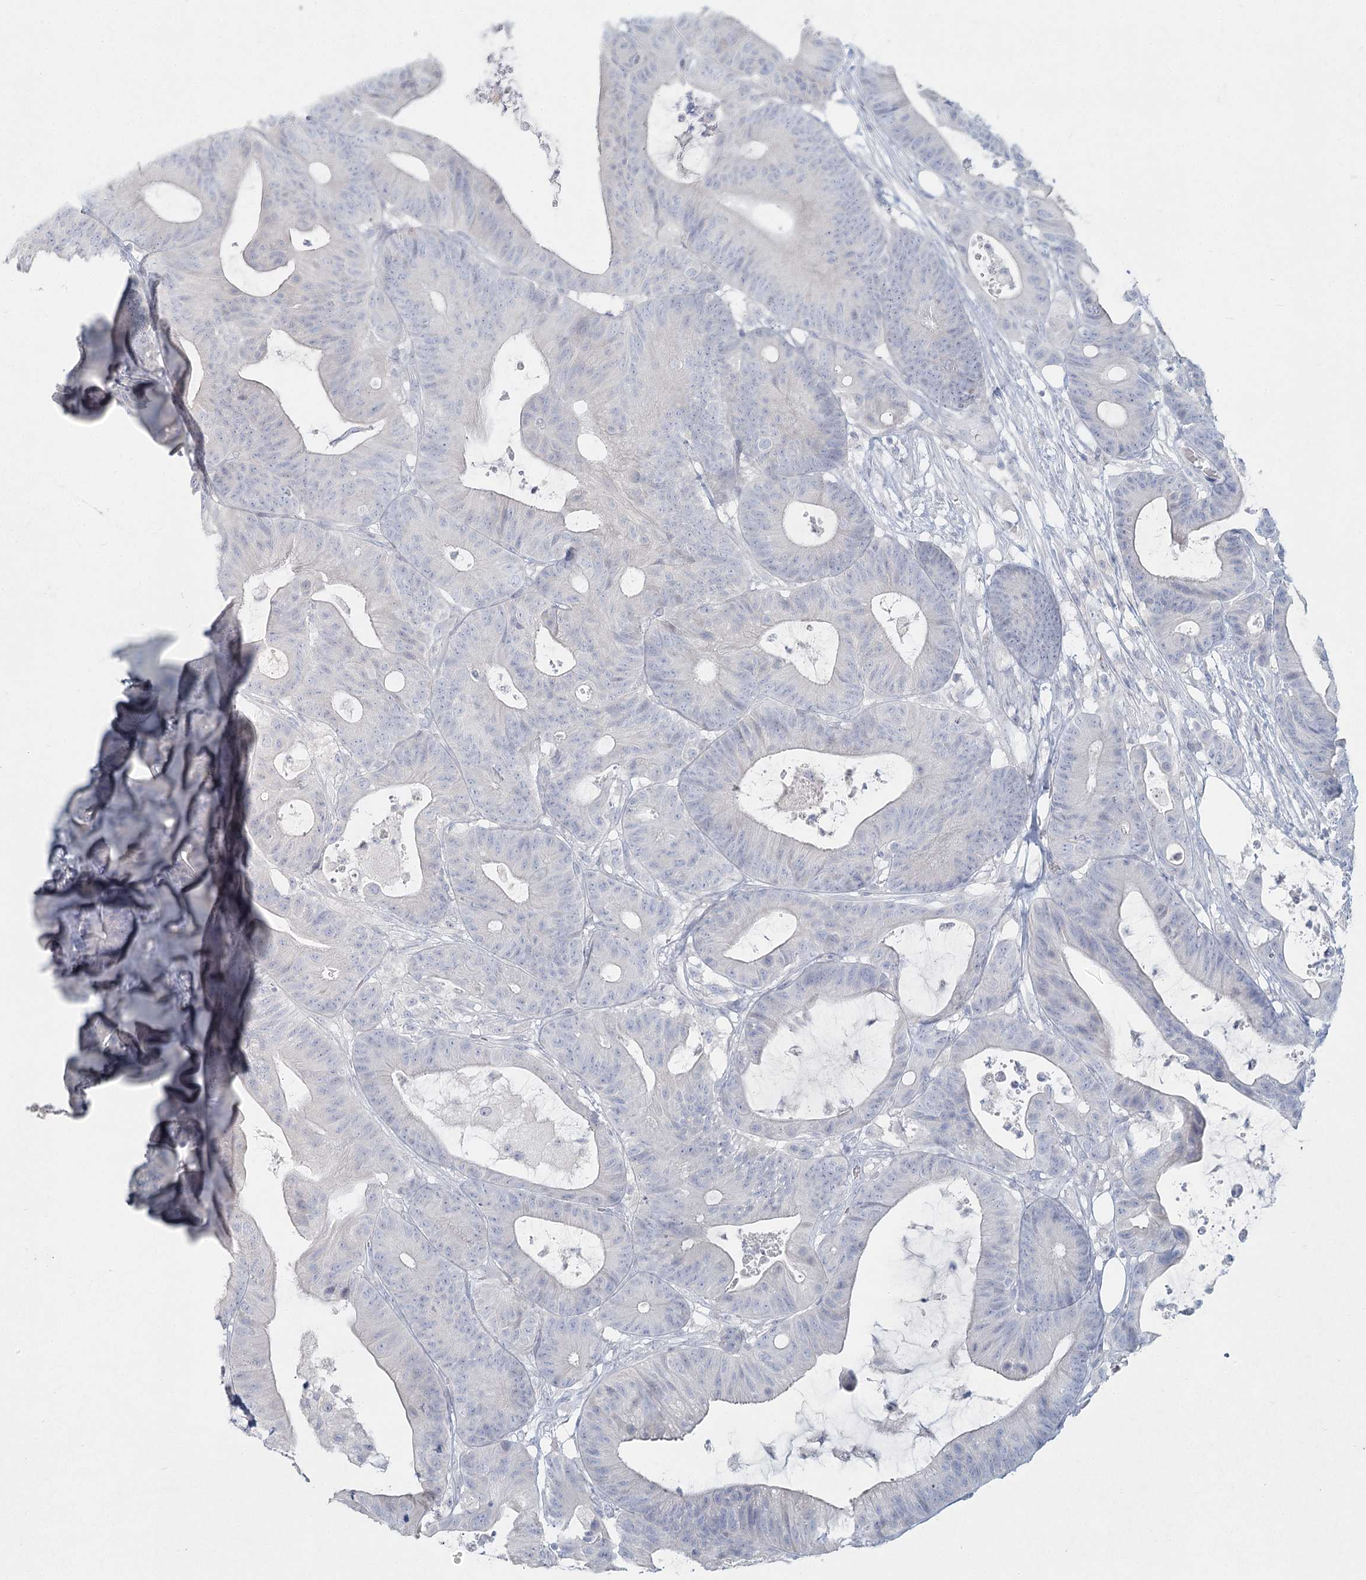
{"staining": {"intensity": "negative", "quantity": "none", "location": "none"}, "tissue": "colorectal cancer", "cell_type": "Tumor cells", "image_type": "cancer", "snomed": [{"axis": "morphology", "description": "Adenocarcinoma, NOS"}, {"axis": "topography", "description": "Colon"}], "caption": "DAB (3,3'-diaminobenzidine) immunohistochemical staining of human colorectal adenocarcinoma exhibits no significant positivity in tumor cells.", "gene": "LRP2BP", "patient": {"sex": "female", "age": 84}}